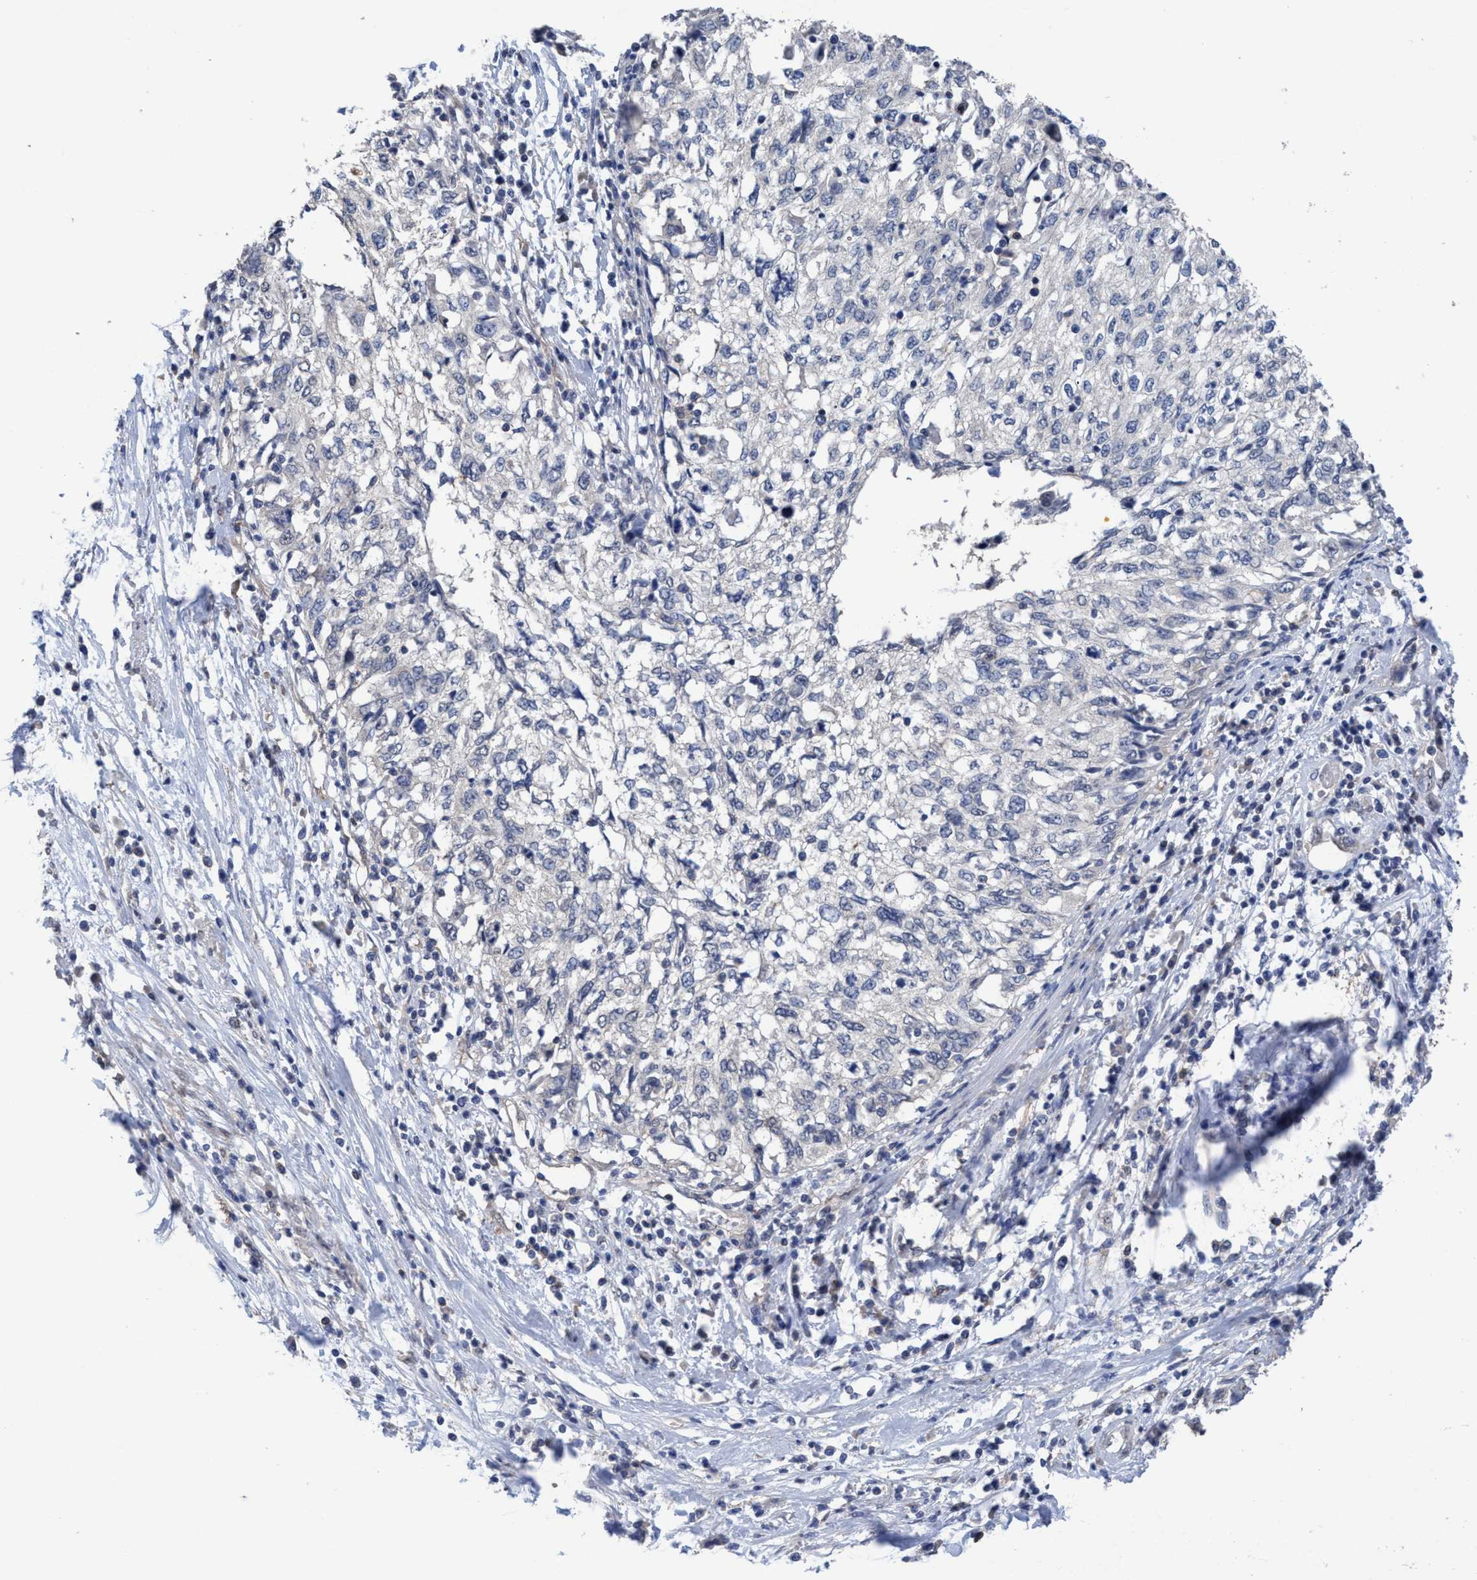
{"staining": {"intensity": "negative", "quantity": "none", "location": "none"}, "tissue": "cervical cancer", "cell_type": "Tumor cells", "image_type": "cancer", "snomed": [{"axis": "morphology", "description": "Squamous cell carcinoma, NOS"}, {"axis": "topography", "description": "Cervix"}], "caption": "Cervical squamous cell carcinoma stained for a protein using IHC displays no expression tumor cells.", "gene": "GLOD4", "patient": {"sex": "female", "age": 57}}